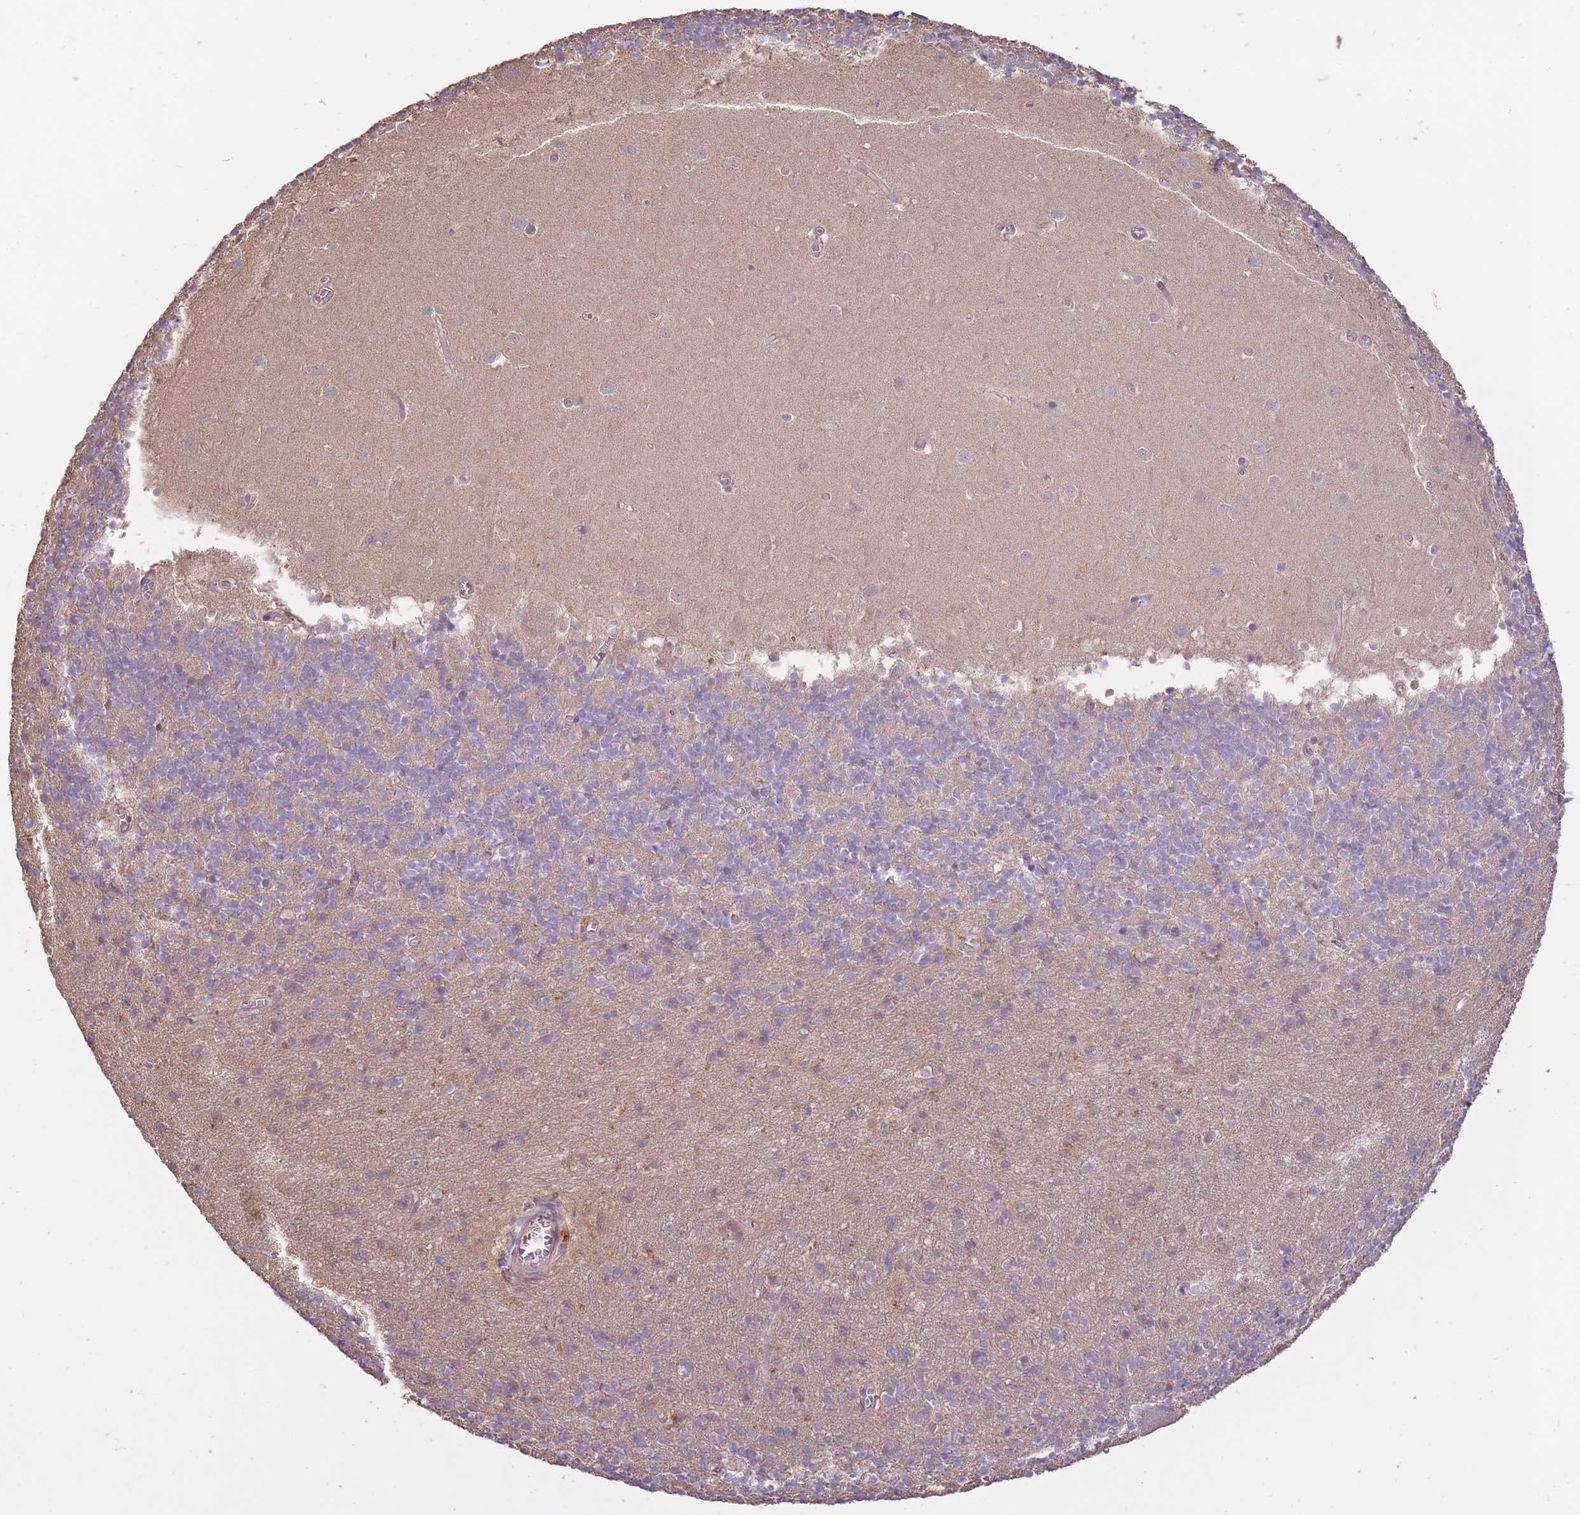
{"staining": {"intensity": "weak", "quantity": "25%-75%", "location": "cytoplasmic/membranous"}, "tissue": "cerebellum", "cell_type": "Cells in granular layer", "image_type": "normal", "snomed": [{"axis": "morphology", "description": "Normal tissue, NOS"}, {"axis": "topography", "description": "Cerebellum"}], "caption": "DAB (3,3'-diaminobenzidine) immunohistochemical staining of unremarkable human cerebellum shows weak cytoplasmic/membranous protein staining in about 25%-75% of cells in granular layer.", "gene": "LRATD2", "patient": {"sex": "male", "age": 54}}